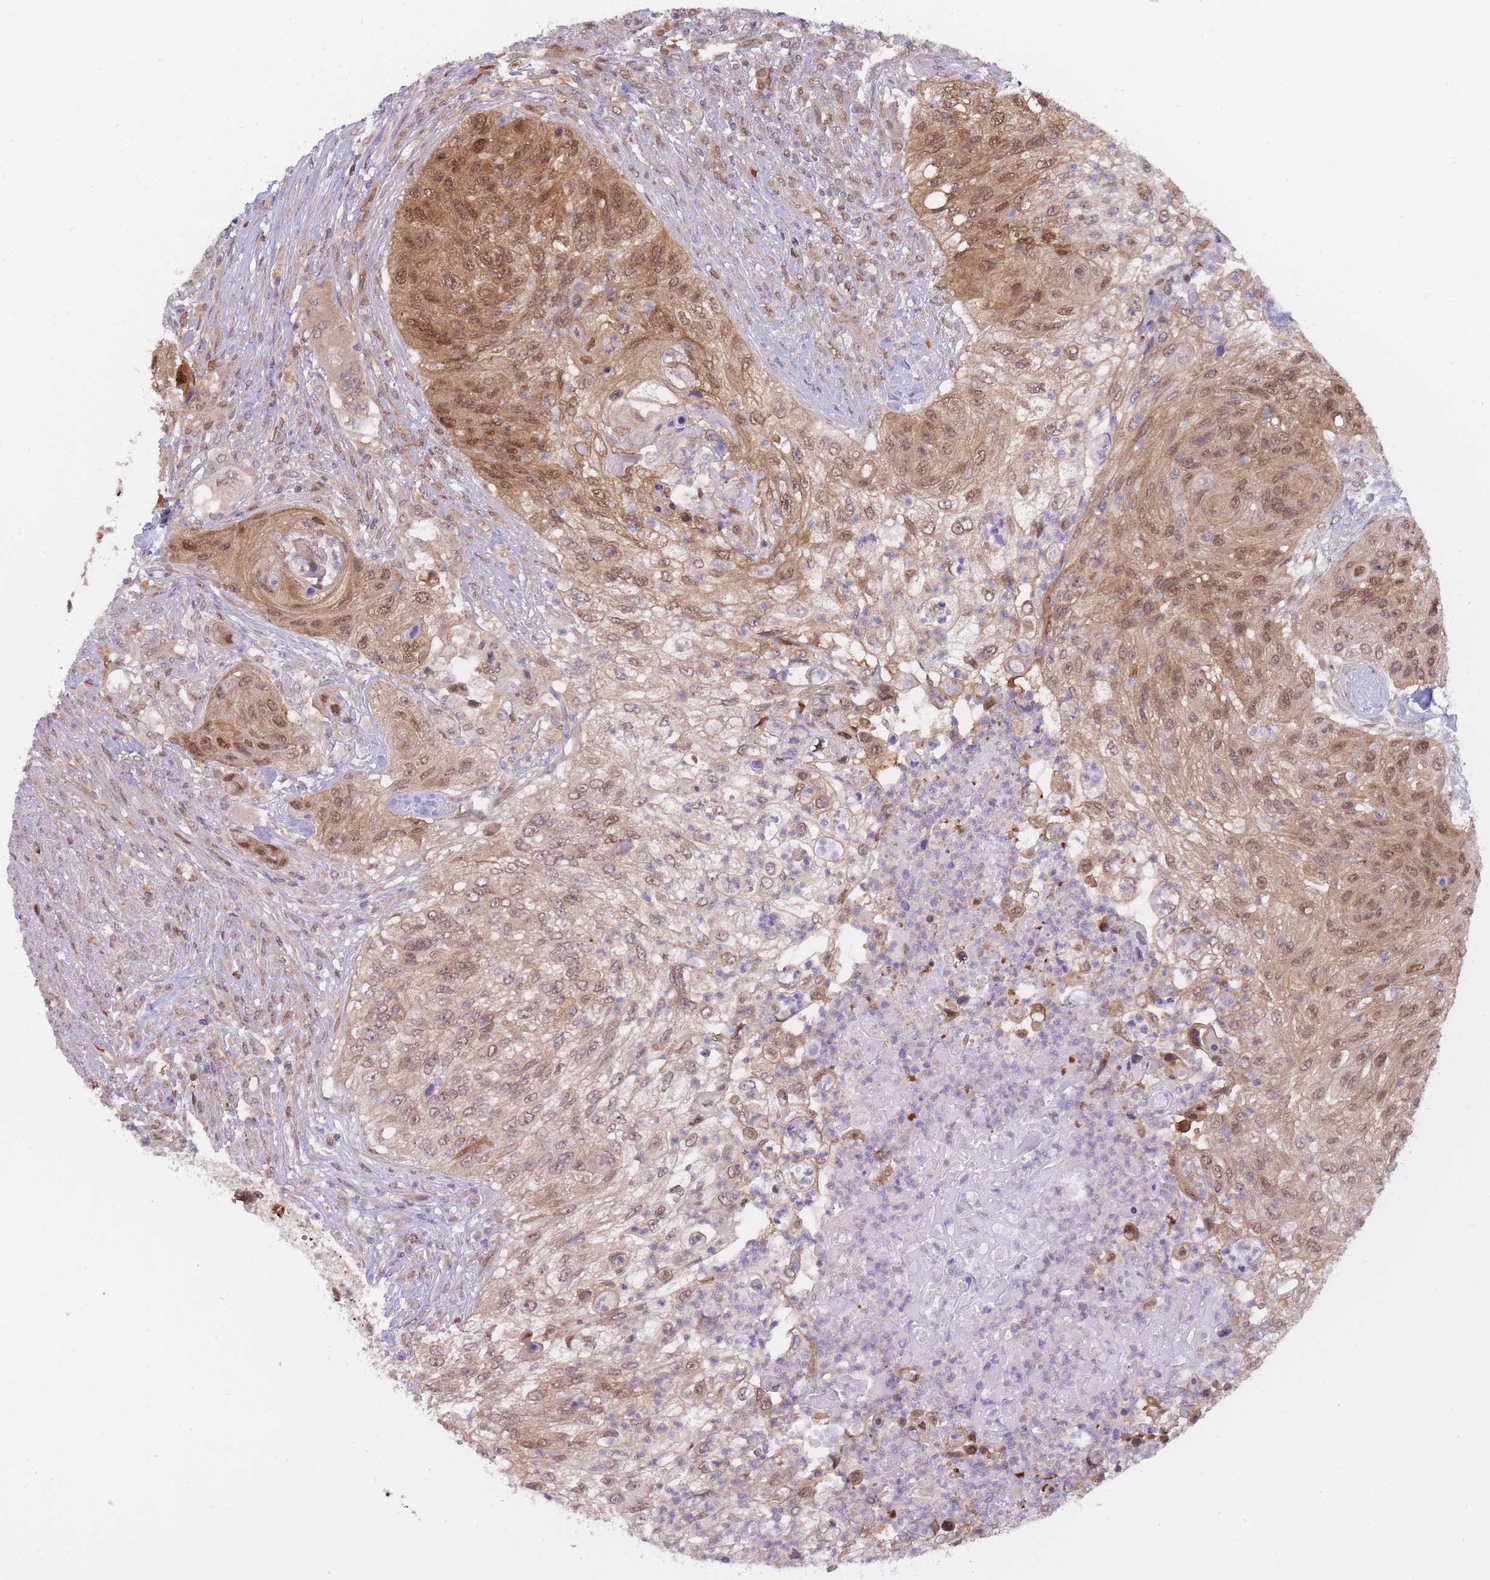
{"staining": {"intensity": "moderate", "quantity": ">75%", "location": "cytoplasmic/membranous,nuclear"}, "tissue": "urothelial cancer", "cell_type": "Tumor cells", "image_type": "cancer", "snomed": [{"axis": "morphology", "description": "Urothelial carcinoma, High grade"}, {"axis": "topography", "description": "Urinary bladder"}], "caption": "Tumor cells demonstrate medium levels of moderate cytoplasmic/membranous and nuclear positivity in about >75% of cells in urothelial cancer. (DAB (3,3'-diaminobenzidine) IHC with brightfield microscopy, high magnification).", "gene": "NSFL1C", "patient": {"sex": "female", "age": 60}}